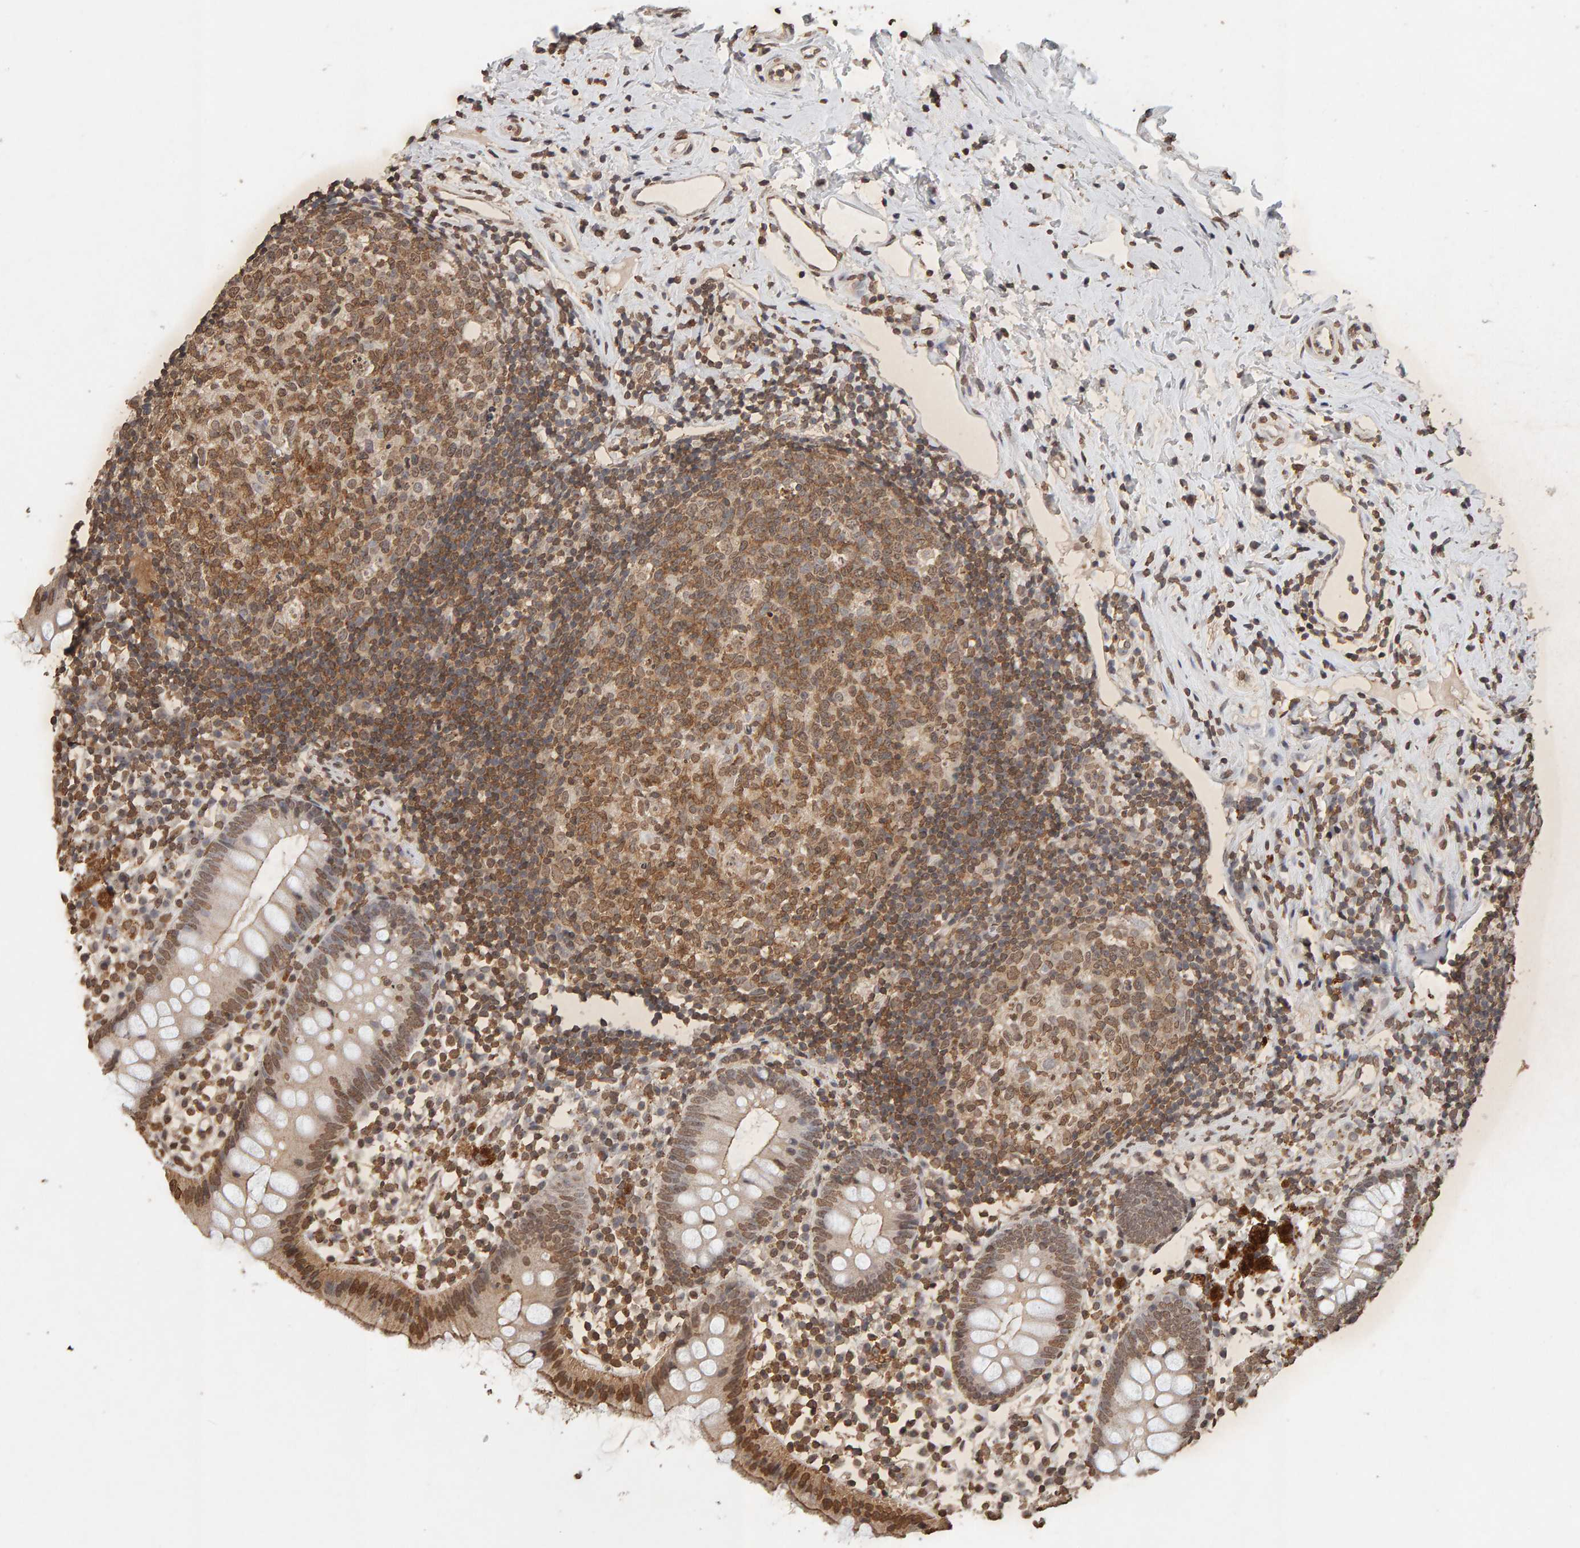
{"staining": {"intensity": "moderate", "quantity": ">75%", "location": "cytoplasmic/membranous,nuclear"}, "tissue": "appendix", "cell_type": "Glandular cells", "image_type": "normal", "snomed": [{"axis": "morphology", "description": "Normal tissue, NOS"}, {"axis": "topography", "description": "Appendix"}], "caption": "Appendix stained with a brown dye reveals moderate cytoplasmic/membranous,nuclear positive expression in approximately >75% of glandular cells.", "gene": "DNAJB5", "patient": {"sex": "female", "age": 20}}